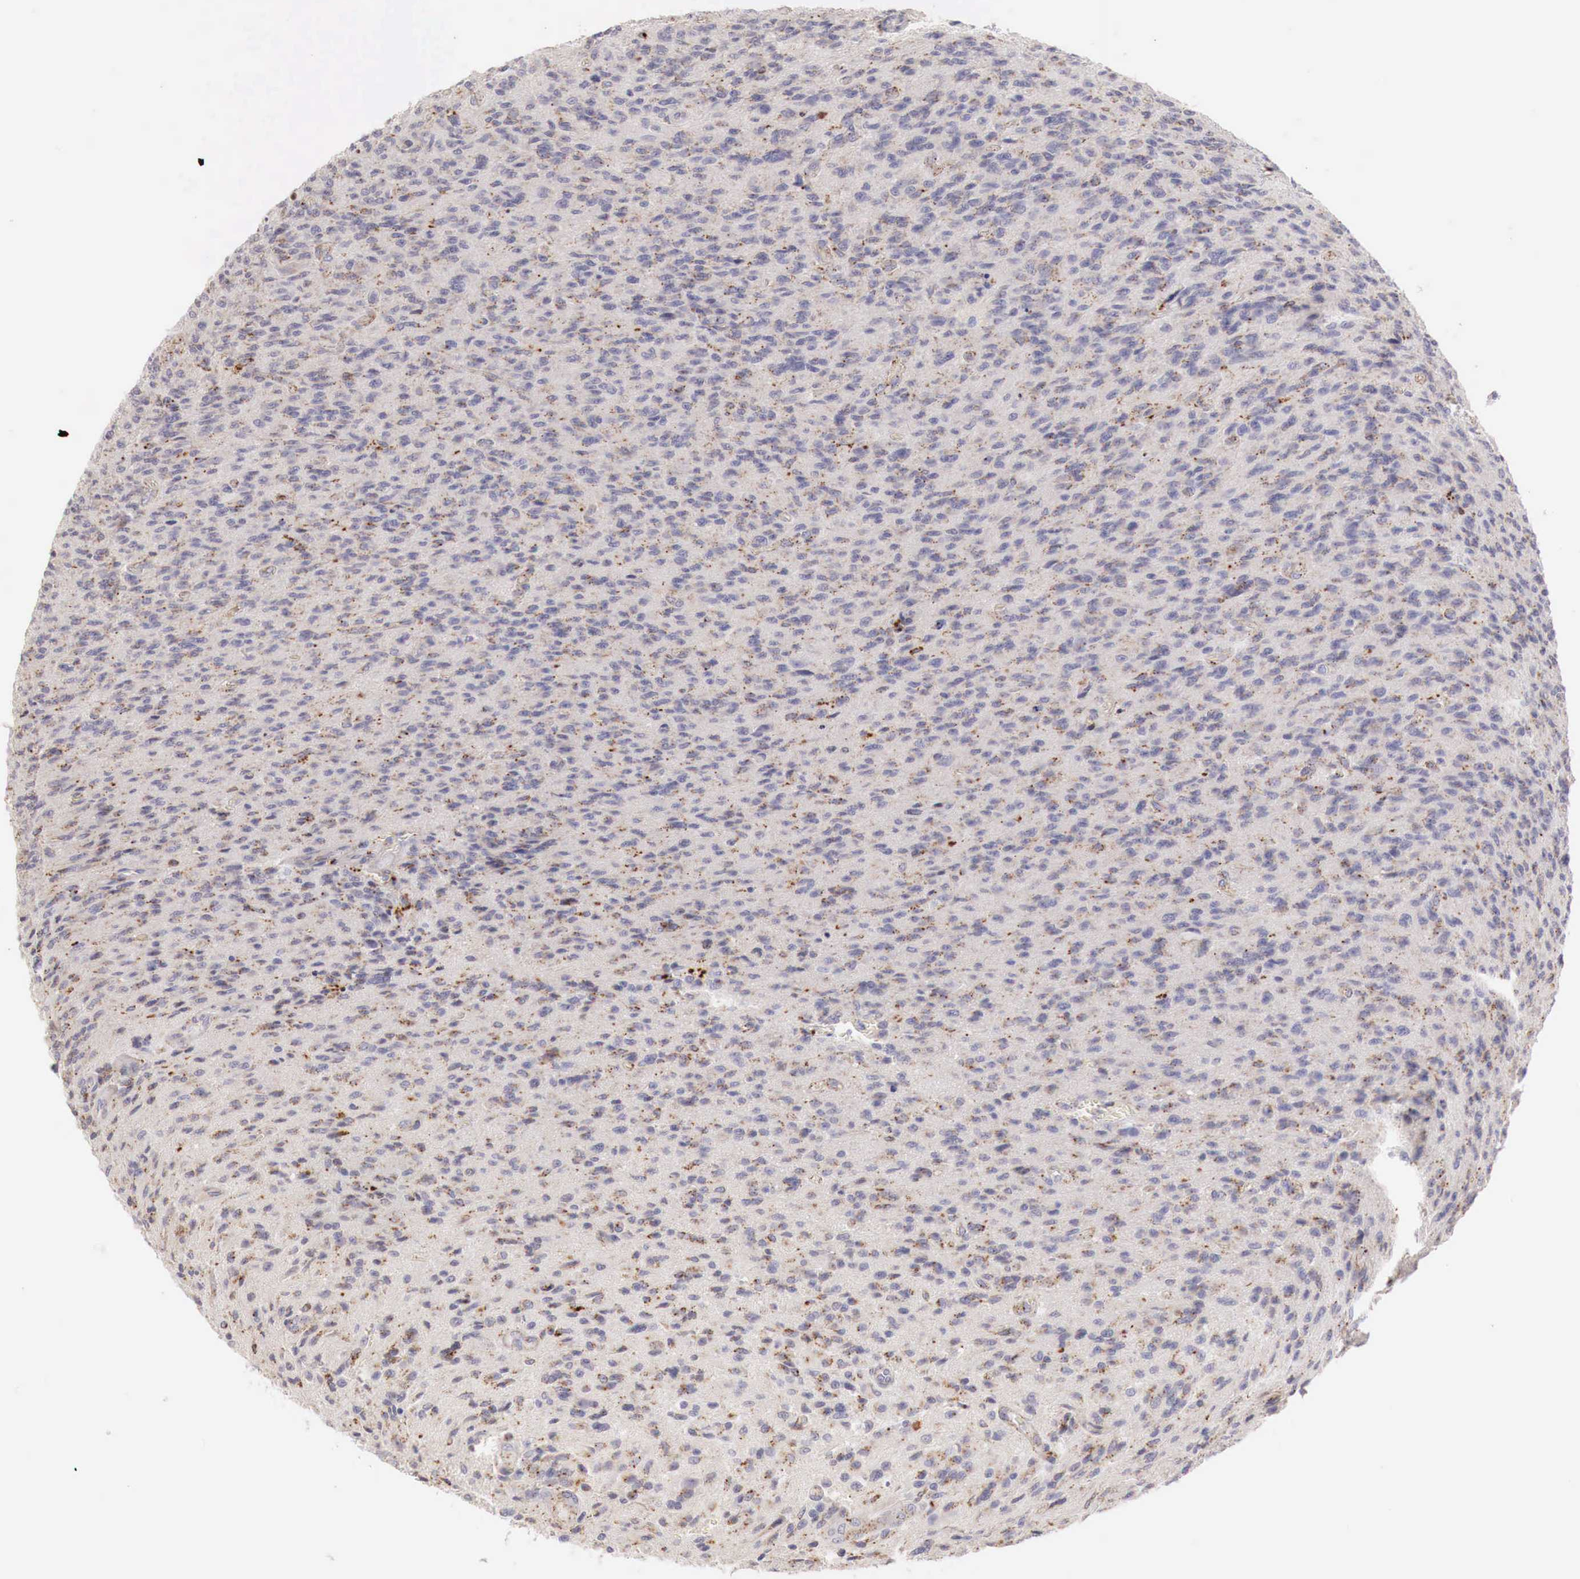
{"staining": {"intensity": "moderate", "quantity": "25%-75%", "location": "cytoplasmic/membranous"}, "tissue": "glioma", "cell_type": "Tumor cells", "image_type": "cancer", "snomed": [{"axis": "morphology", "description": "Glioma, malignant, High grade"}, {"axis": "topography", "description": "Brain"}], "caption": "Protein staining shows moderate cytoplasmic/membranous staining in about 25%-75% of tumor cells in malignant high-grade glioma.", "gene": "GLA", "patient": {"sex": "male", "age": 36}}